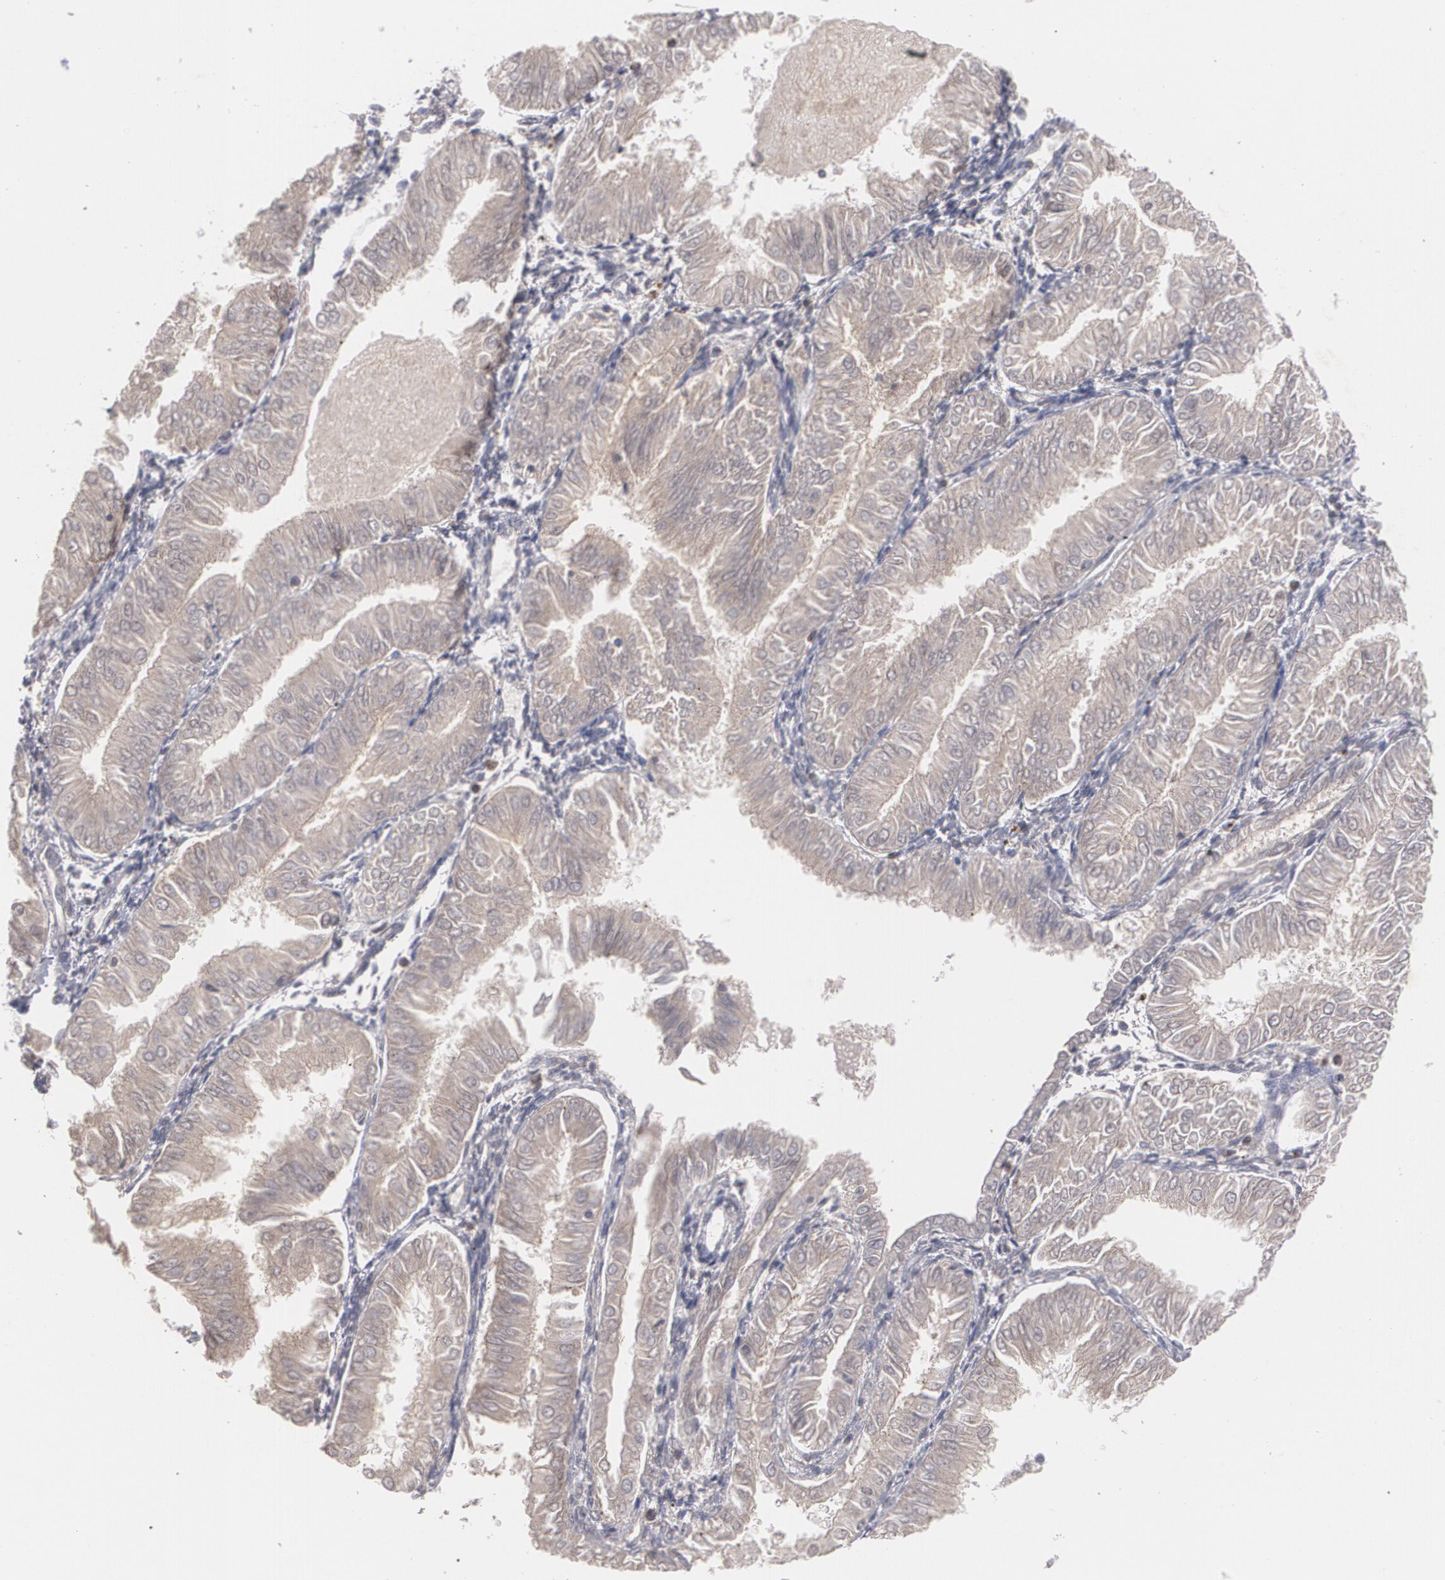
{"staining": {"intensity": "moderate", "quantity": ">75%", "location": "cytoplasmic/membranous"}, "tissue": "endometrial cancer", "cell_type": "Tumor cells", "image_type": "cancer", "snomed": [{"axis": "morphology", "description": "Adenocarcinoma, NOS"}, {"axis": "topography", "description": "Endometrium"}], "caption": "Adenocarcinoma (endometrial) stained with DAB (3,3'-diaminobenzidine) immunohistochemistry (IHC) shows medium levels of moderate cytoplasmic/membranous expression in approximately >75% of tumor cells. (DAB (3,3'-diaminobenzidine) IHC, brown staining for protein, blue staining for nuclei).", "gene": "ARF6", "patient": {"sex": "female", "age": 53}}